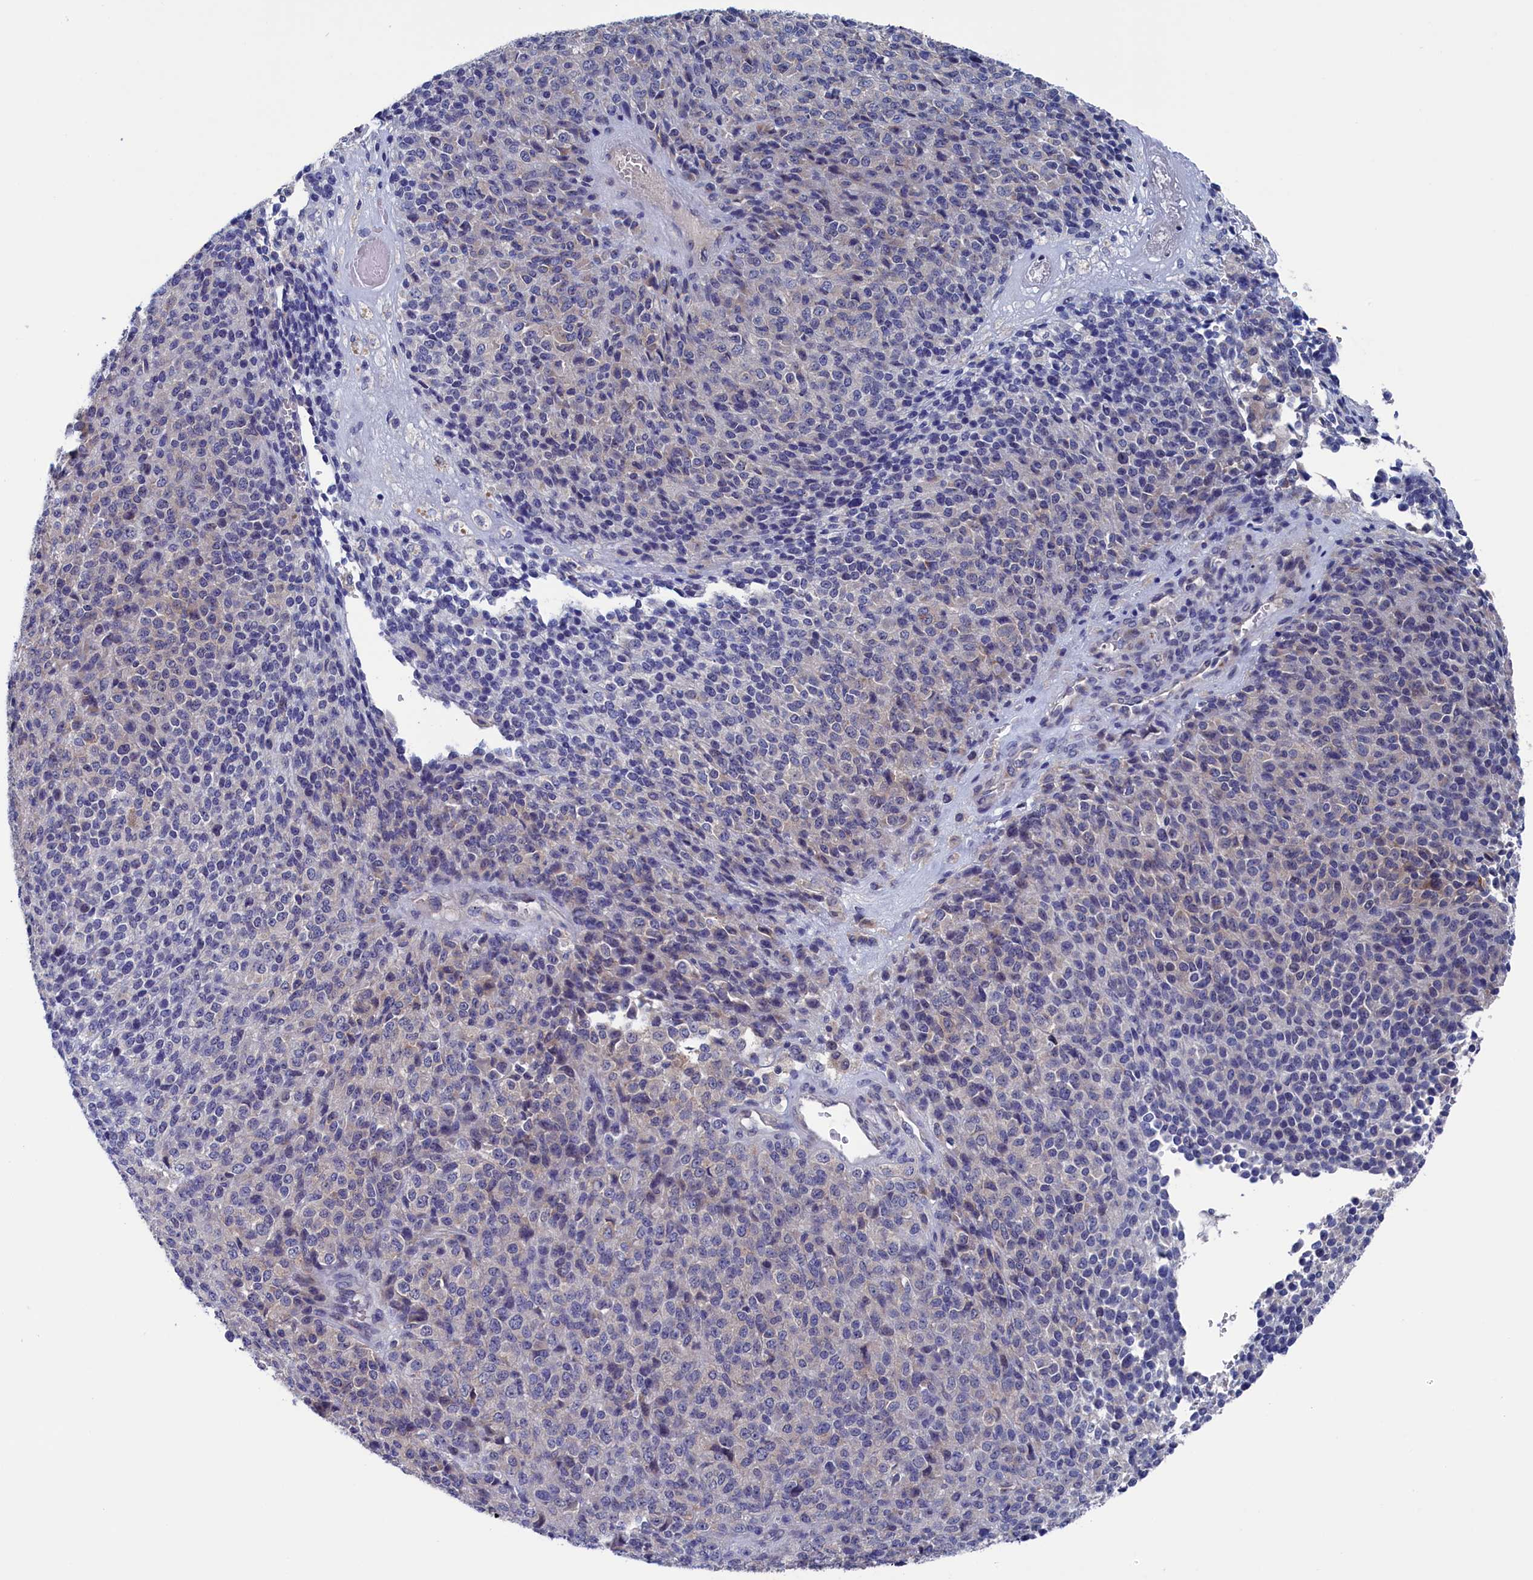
{"staining": {"intensity": "negative", "quantity": "none", "location": "none"}, "tissue": "melanoma", "cell_type": "Tumor cells", "image_type": "cancer", "snomed": [{"axis": "morphology", "description": "Malignant melanoma, Metastatic site"}, {"axis": "topography", "description": "Brain"}], "caption": "A high-resolution image shows immunohistochemistry staining of malignant melanoma (metastatic site), which displays no significant staining in tumor cells.", "gene": "SPATA13", "patient": {"sex": "female", "age": 56}}